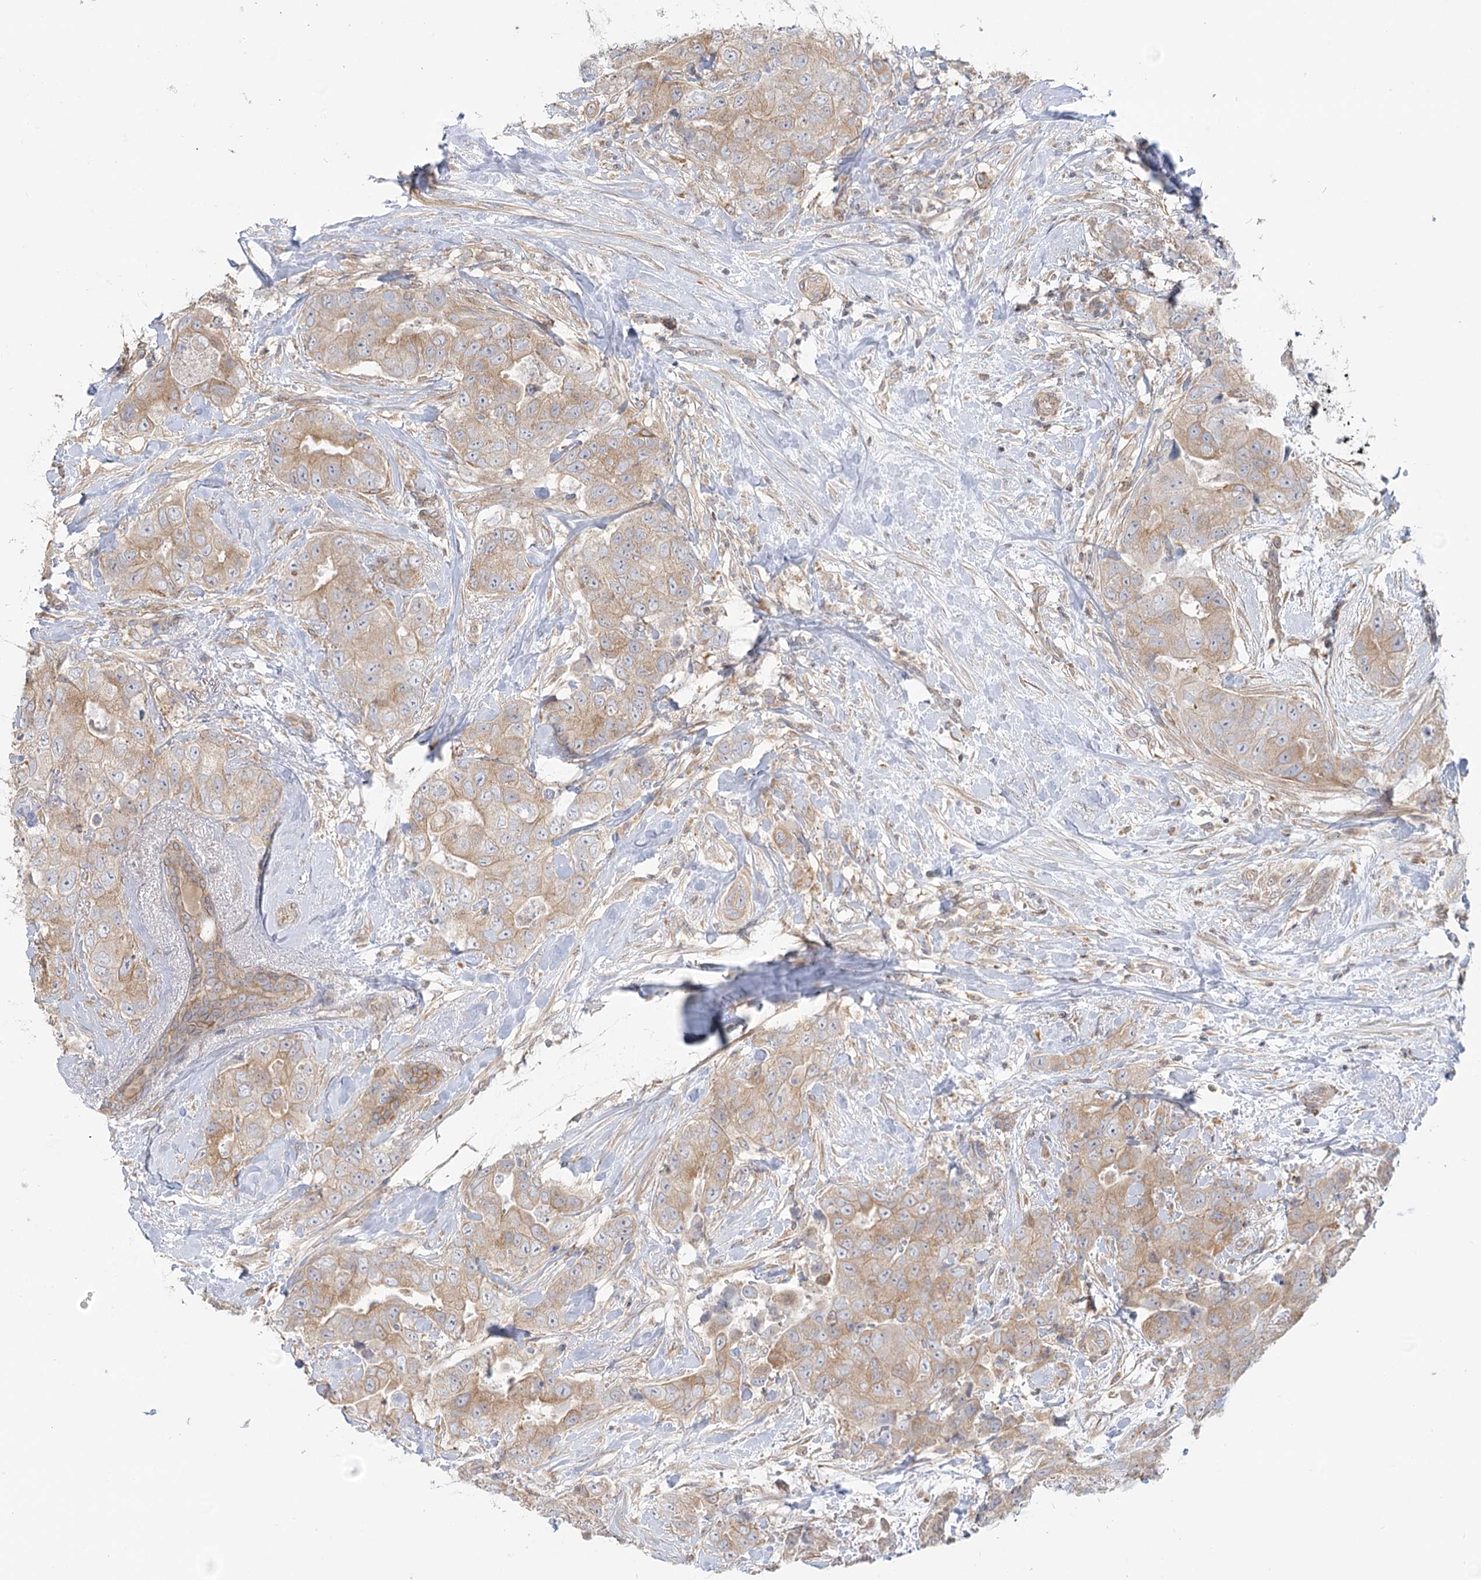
{"staining": {"intensity": "weak", "quantity": ">75%", "location": "cytoplasmic/membranous"}, "tissue": "breast cancer", "cell_type": "Tumor cells", "image_type": "cancer", "snomed": [{"axis": "morphology", "description": "Duct carcinoma"}, {"axis": "topography", "description": "Breast"}], "caption": "Breast infiltrating ductal carcinoma stained with DAB (3,3'-diaminobenzidine) immunohistochemistry shows low levels of weak cytoplasmic/membranous positivity in about >75% of tumor cells.", "gene": "MTMR3", "patient": {"sex": "female", "age": 62}}